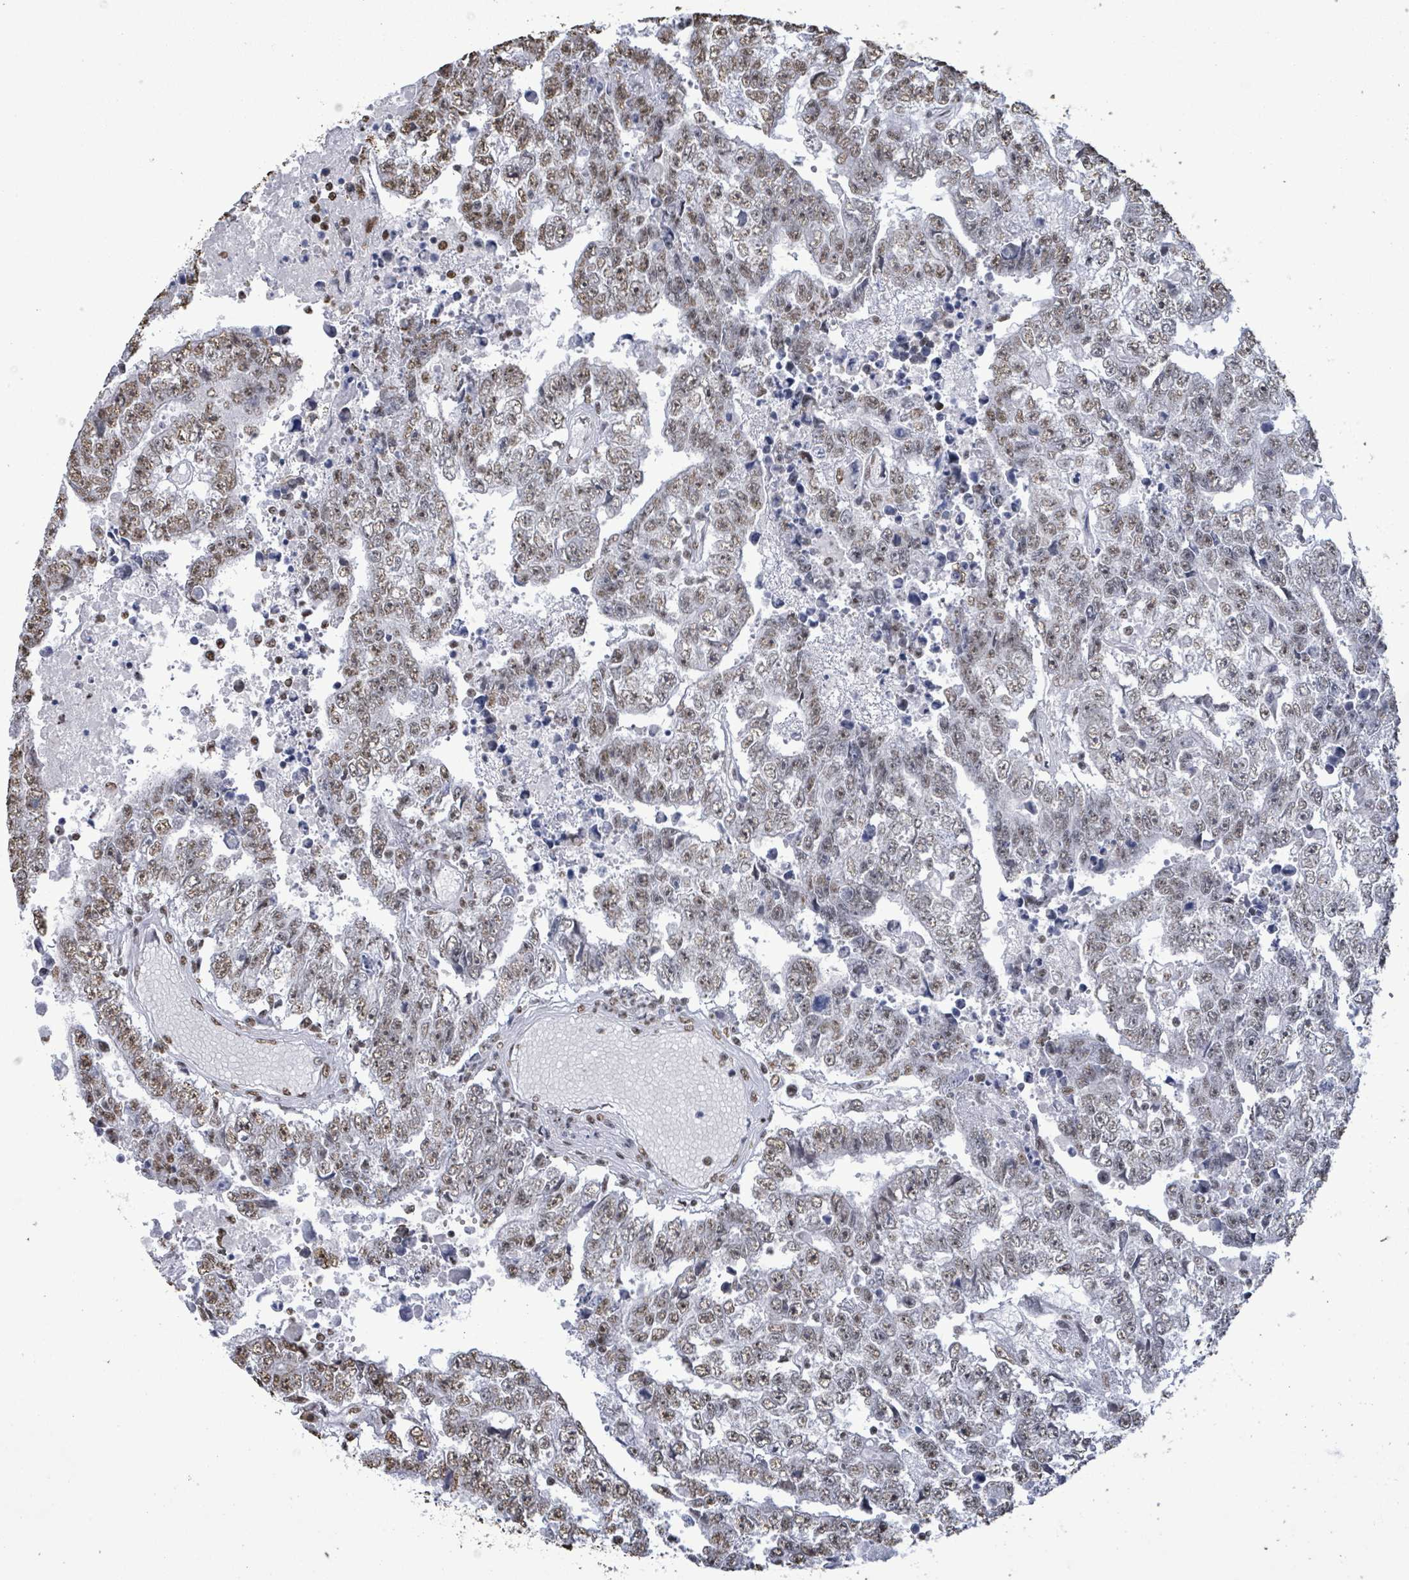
{"staining": {"intensity": "weak", "quantity": ">75%", "location": "nuclear"}, "tissue": "testis cancer", "cell_type": "Tumor cells", "image_type": "cancer", "snomed": [{"axis": "morphology", "description": "Carcinoma, Embryonal, NOS"}, {"axis": "topography", "description": "Testis"}], "caption": "Protein analysis of embryonal carcinoma (testis) tissue shows weak nuclear expression in about >75% of tumor cells. (IHC, brightfield microscopy, high magnification).", "gene": "SAMD14", "patient": {"sex": "male", "age": 25}}